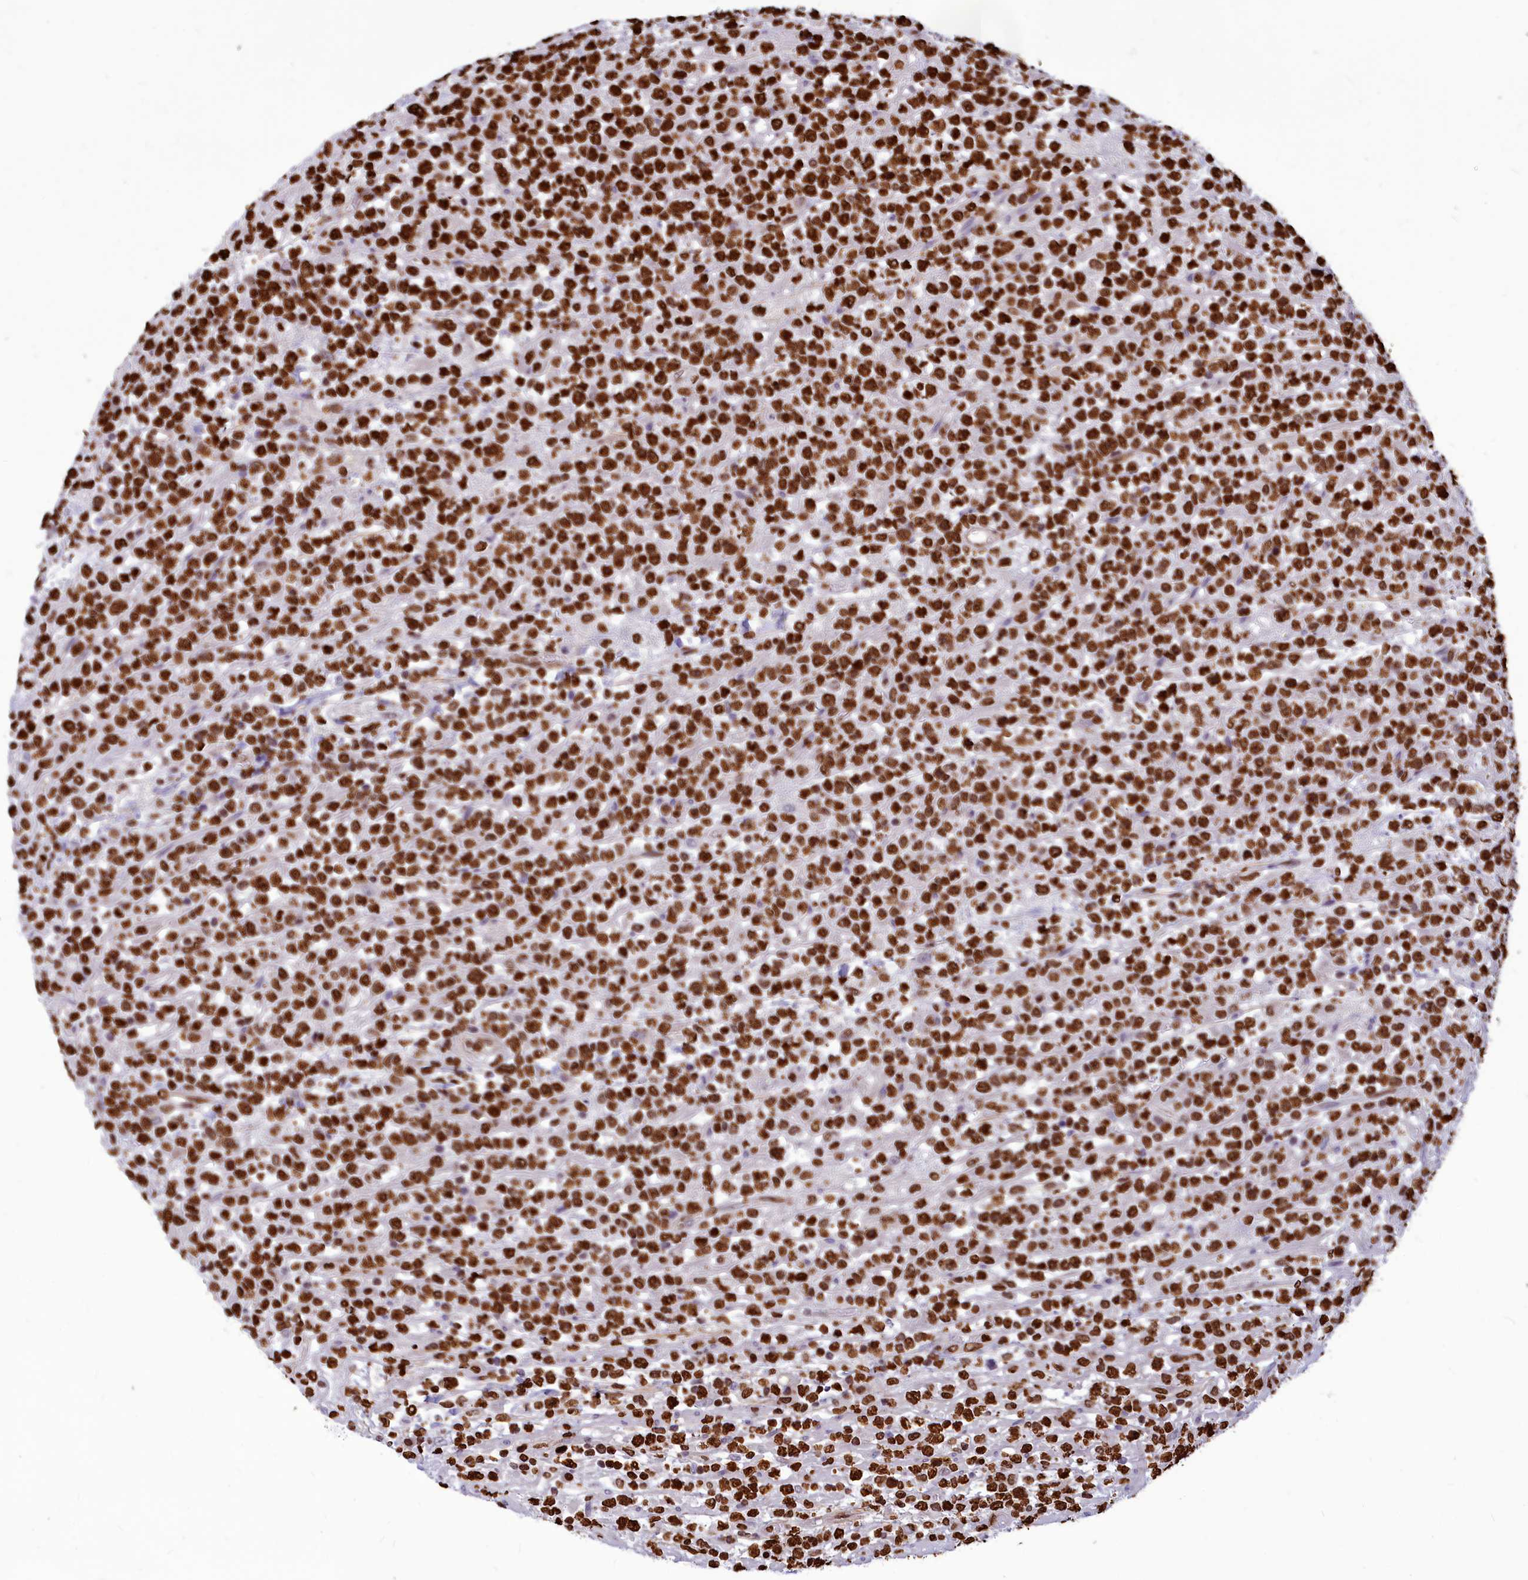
{"staining": {"intensity": "strong", "quantity": ">75%", "location": "nuclear"}, "tissue": "lymphoma", "cell_type": "Tumor cells", "image_type": "cancer", "snomed": [{"axis": "morphology", "description": "Malignant lymphoma, non-Hodgkin's type, High grade"}, {"axis": "topography", "description": "Colon"}], "caption": "Human malignant lymphoma, non-Hodgkin's type (high-grade) stained for a protein (brown) displays strong nuclear positive expression in about >75% of tumor cells.", "gene": "AKAP17A", "patient": {"sex": "female", "age": 53}}